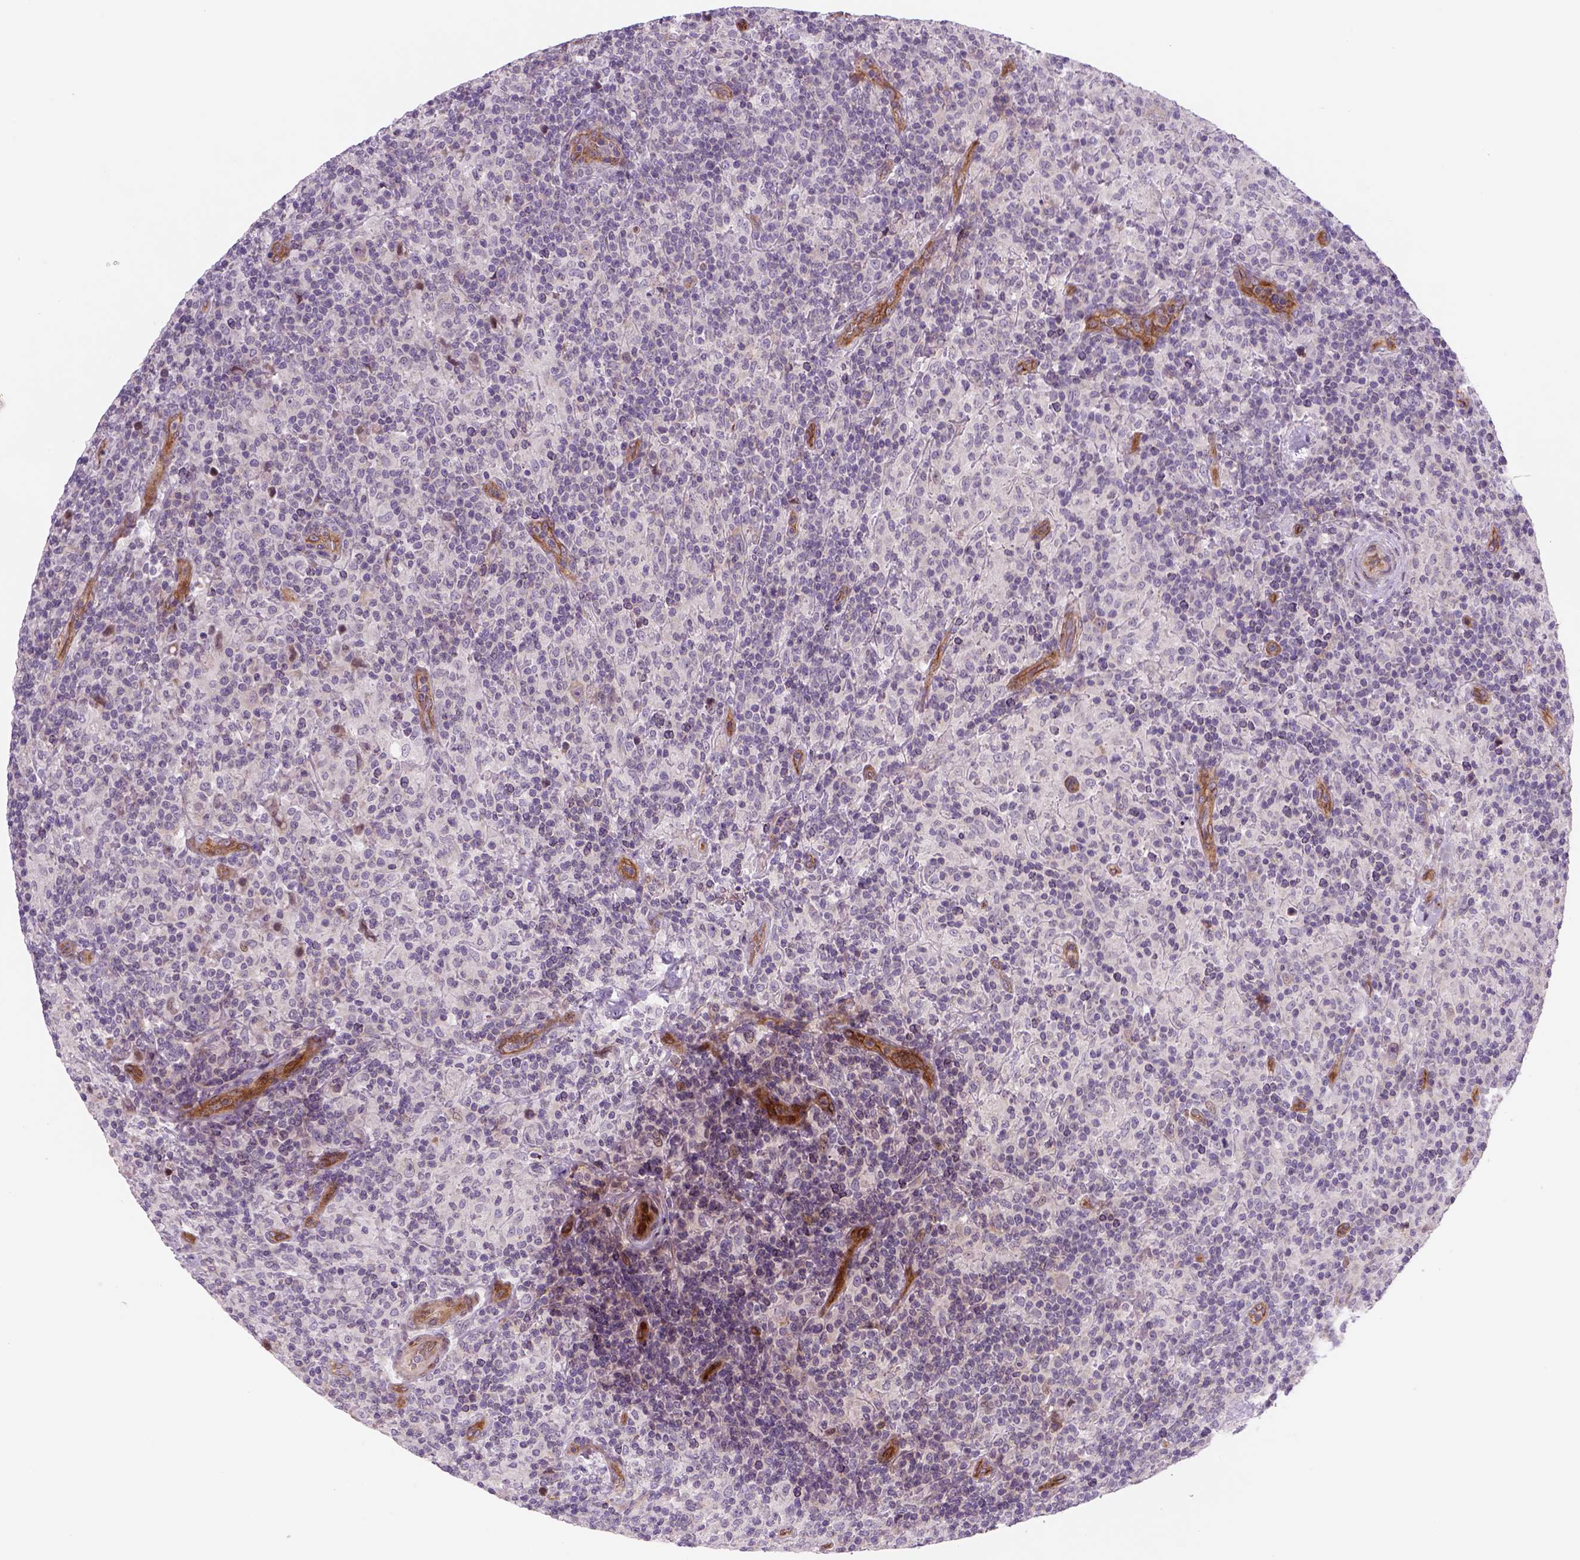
{"staining": {"intensity": "negative", "quantity": "none", "location": "none"}, "tissue": "lymphoma", "cell_type": "Tumor cells", "image_type": "cancer", "snomed": [{"axis": "morphology", "description": "Hodgkin's disease, NOS"}, {"axis": "topography", "description": "Lymph node"}], "caption": "Hodgkin's disease stained for a protein using immunohistochemistry (IHC) demonstrates no staining tumor cells.", "gene": "VSTM5", "patient": {"sex": "male", "age": 70}}